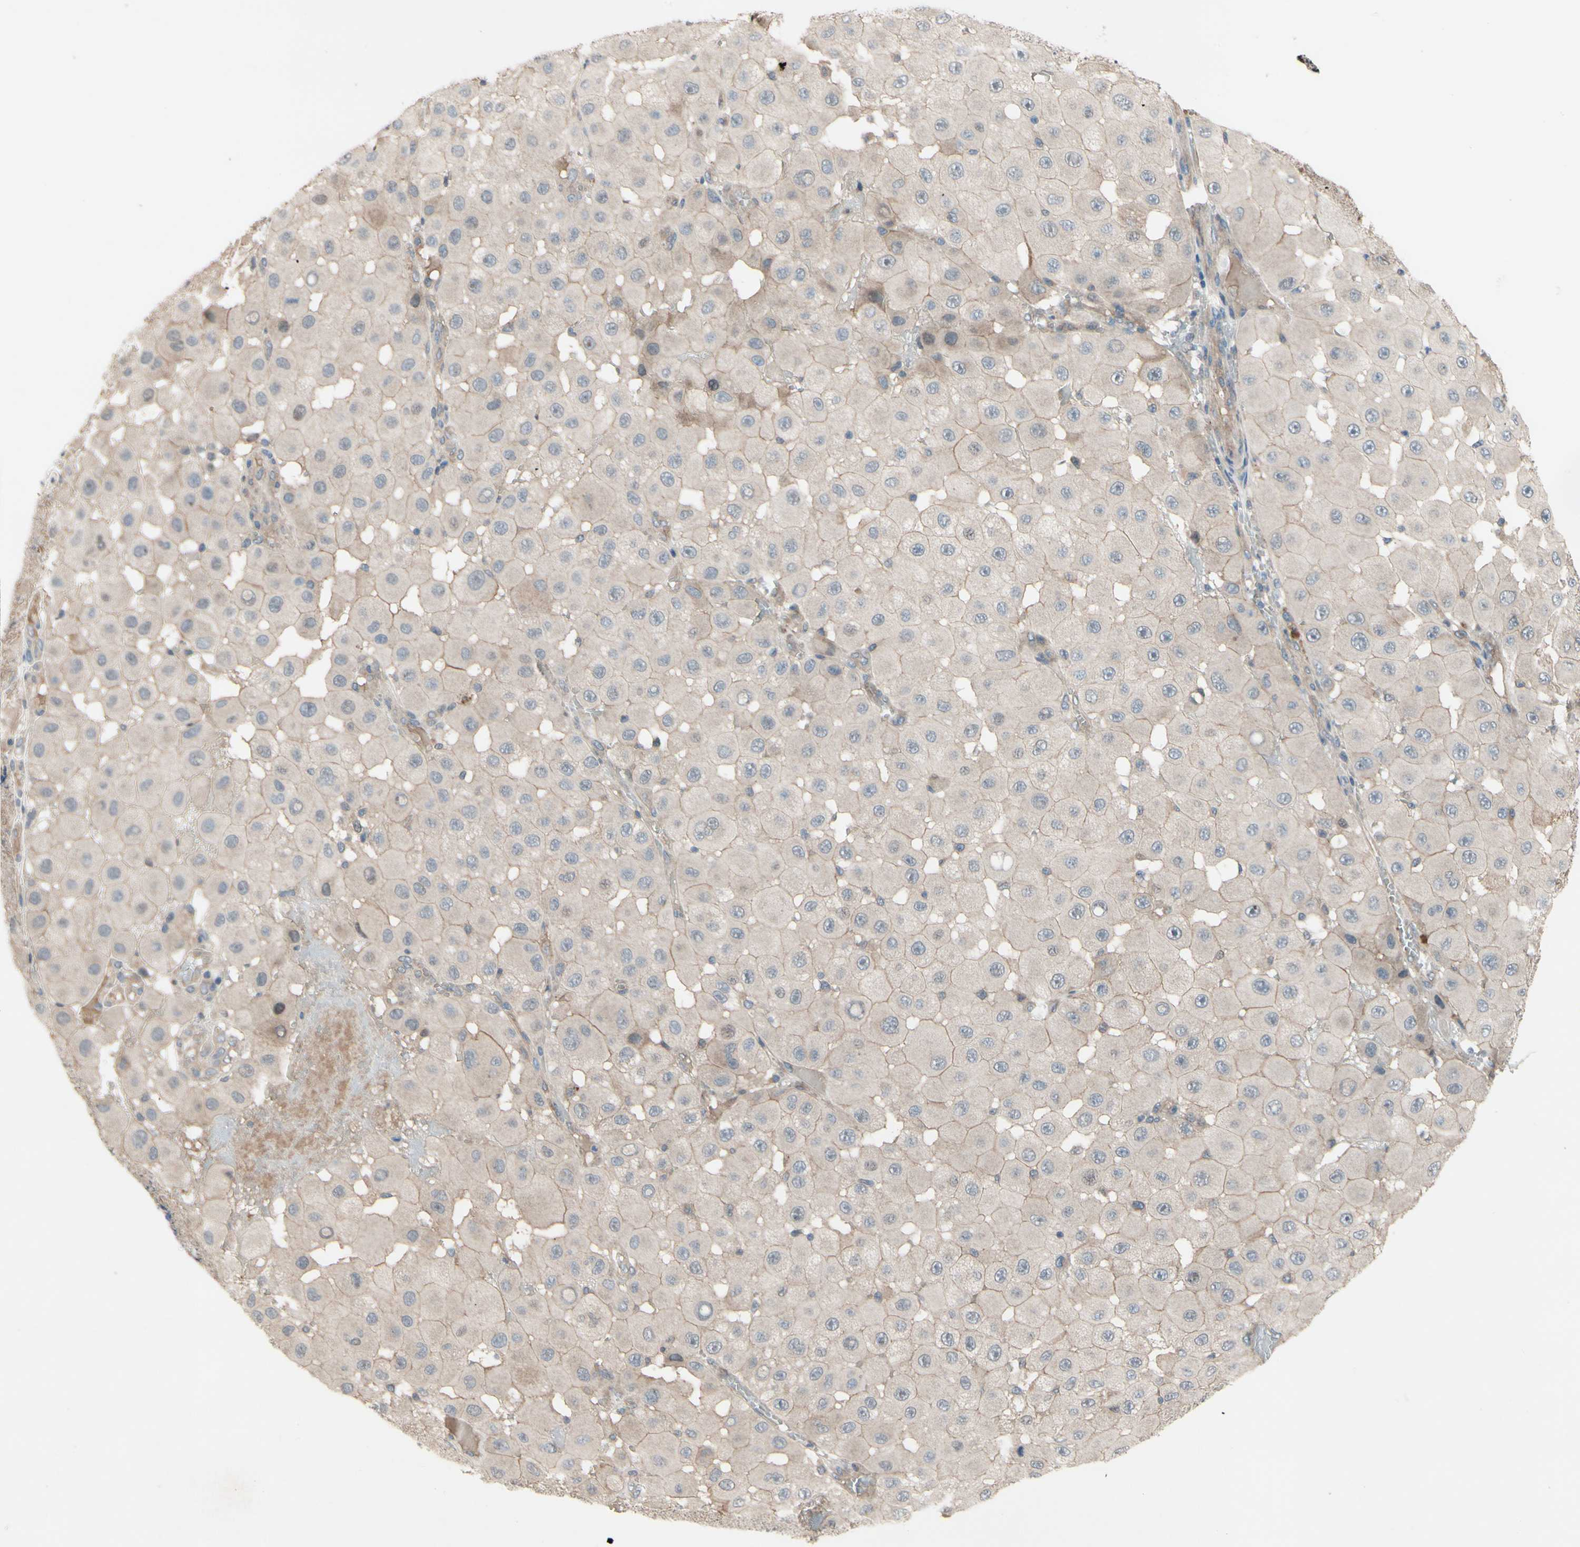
{"staining": {"intensity": "negative", "quantity": "none", "location": "none"}, "tissue": "melanoma", "cell_type": "Tumor cells", "image_type": "cancer", "snomed": [{"axis": "morphology", "description": "Malignant melanoma, NOS"}, {"axis": "topography", "description": "Skin"}], "caption": "This is an IHC photomicrograph of melanoma. There is no staining in tumor cells.", "gene": "ICAM5", "patient": {"sex": "female", "age": 81}}